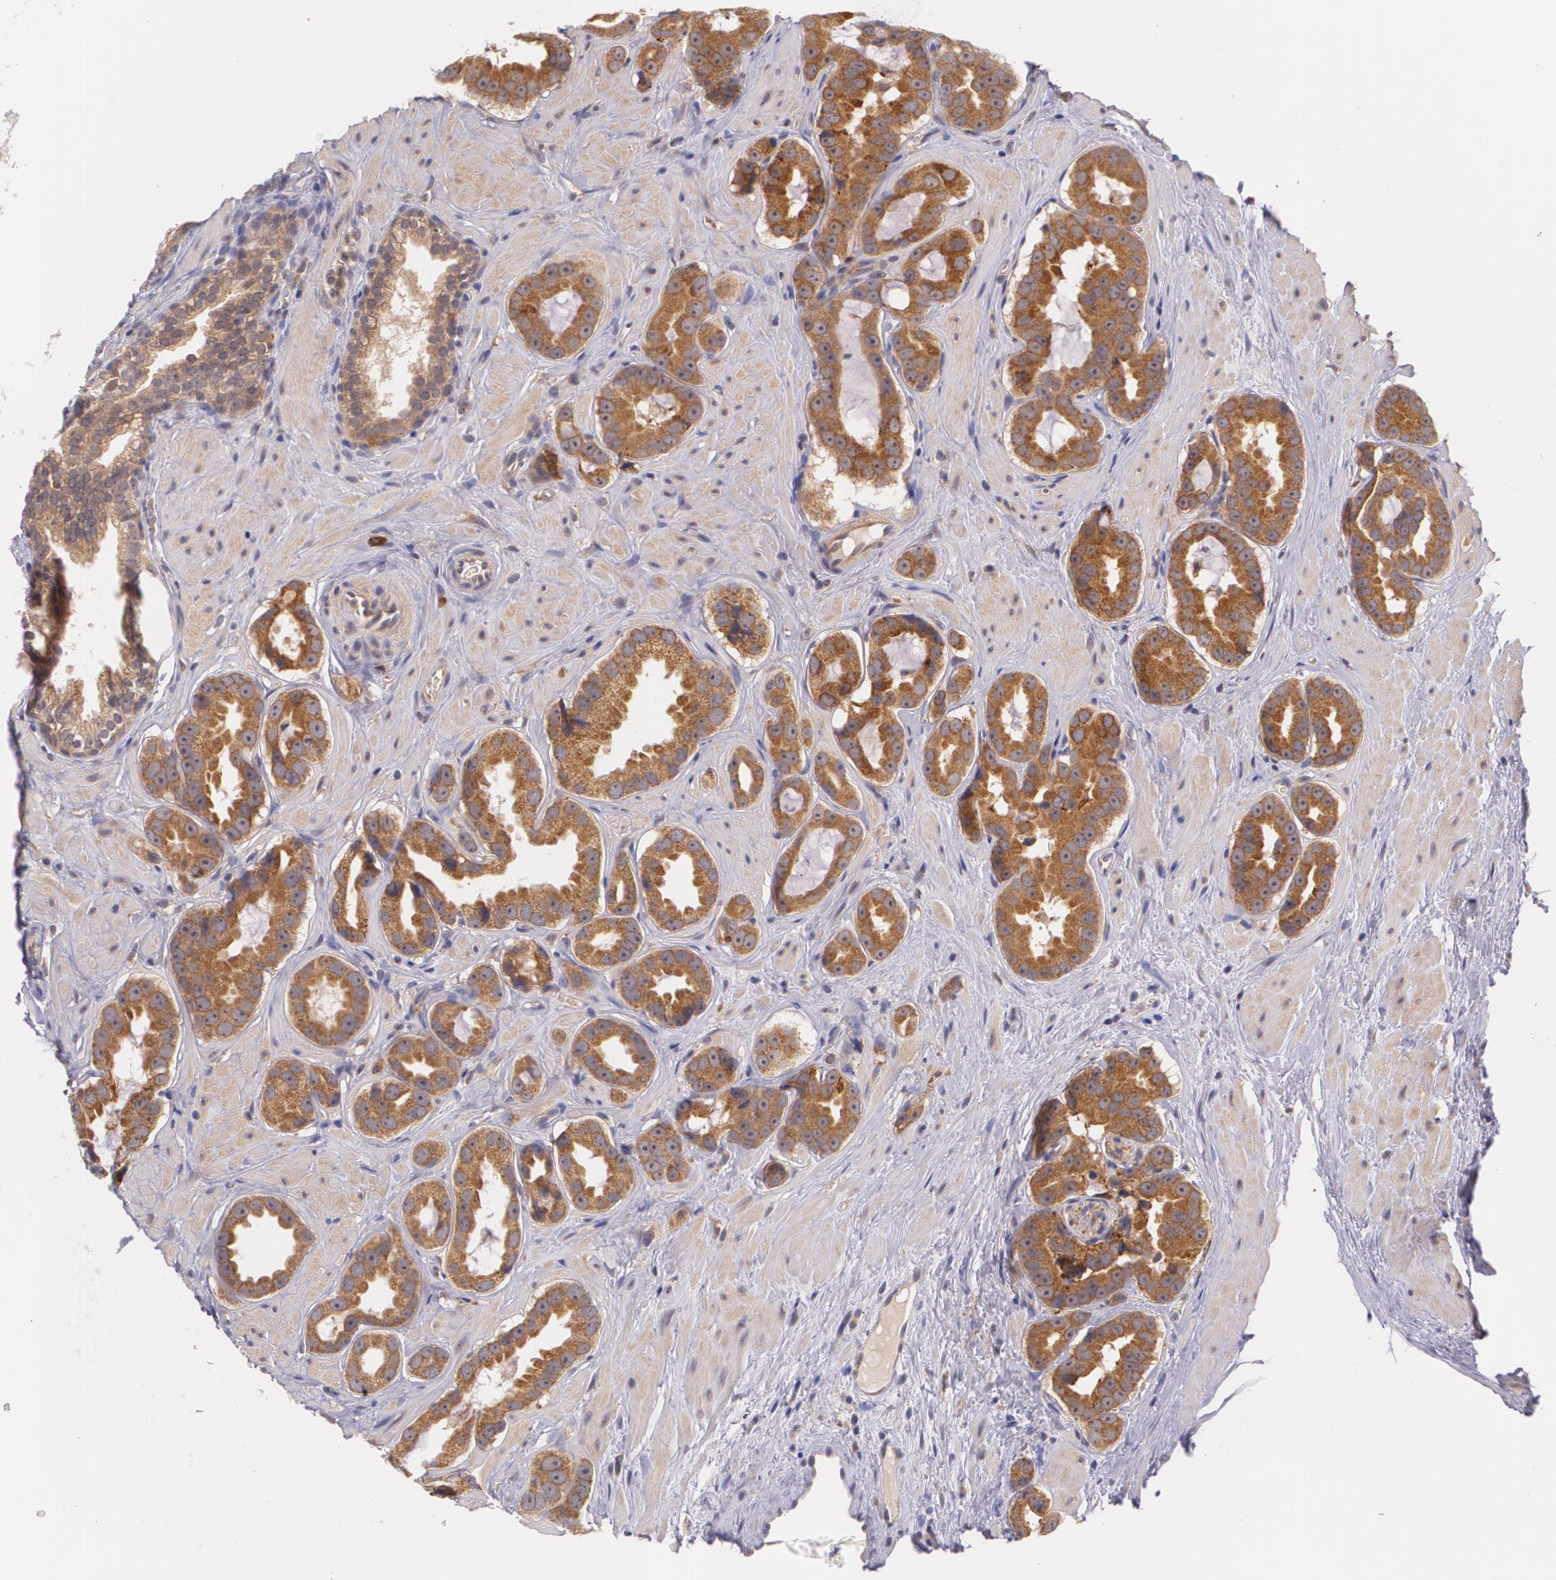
{"staining": {"intensity": "moderate", "quantity": ">75%", "location": "cytoplasmic/membranous"}, "tissue": "prostate cancer", "cell_type": "Tumor cells", "image_type": "cancer", "snomed": [{"axis": "morphology", "description": "Adenocarcinoma, Low grade"}, {"axis": "topography", "description": "Prostate"}], "caption": "A high-resolution photomicrograph shows immunohistochemistry staining of prostate low-grade adenocarcinoma, which demonstrates moderate cytoplasmic/membranous staining in approximately >75% of tumor cells.", "gene": "CCL17", "patient": {"sex": "male", "age": 59}}